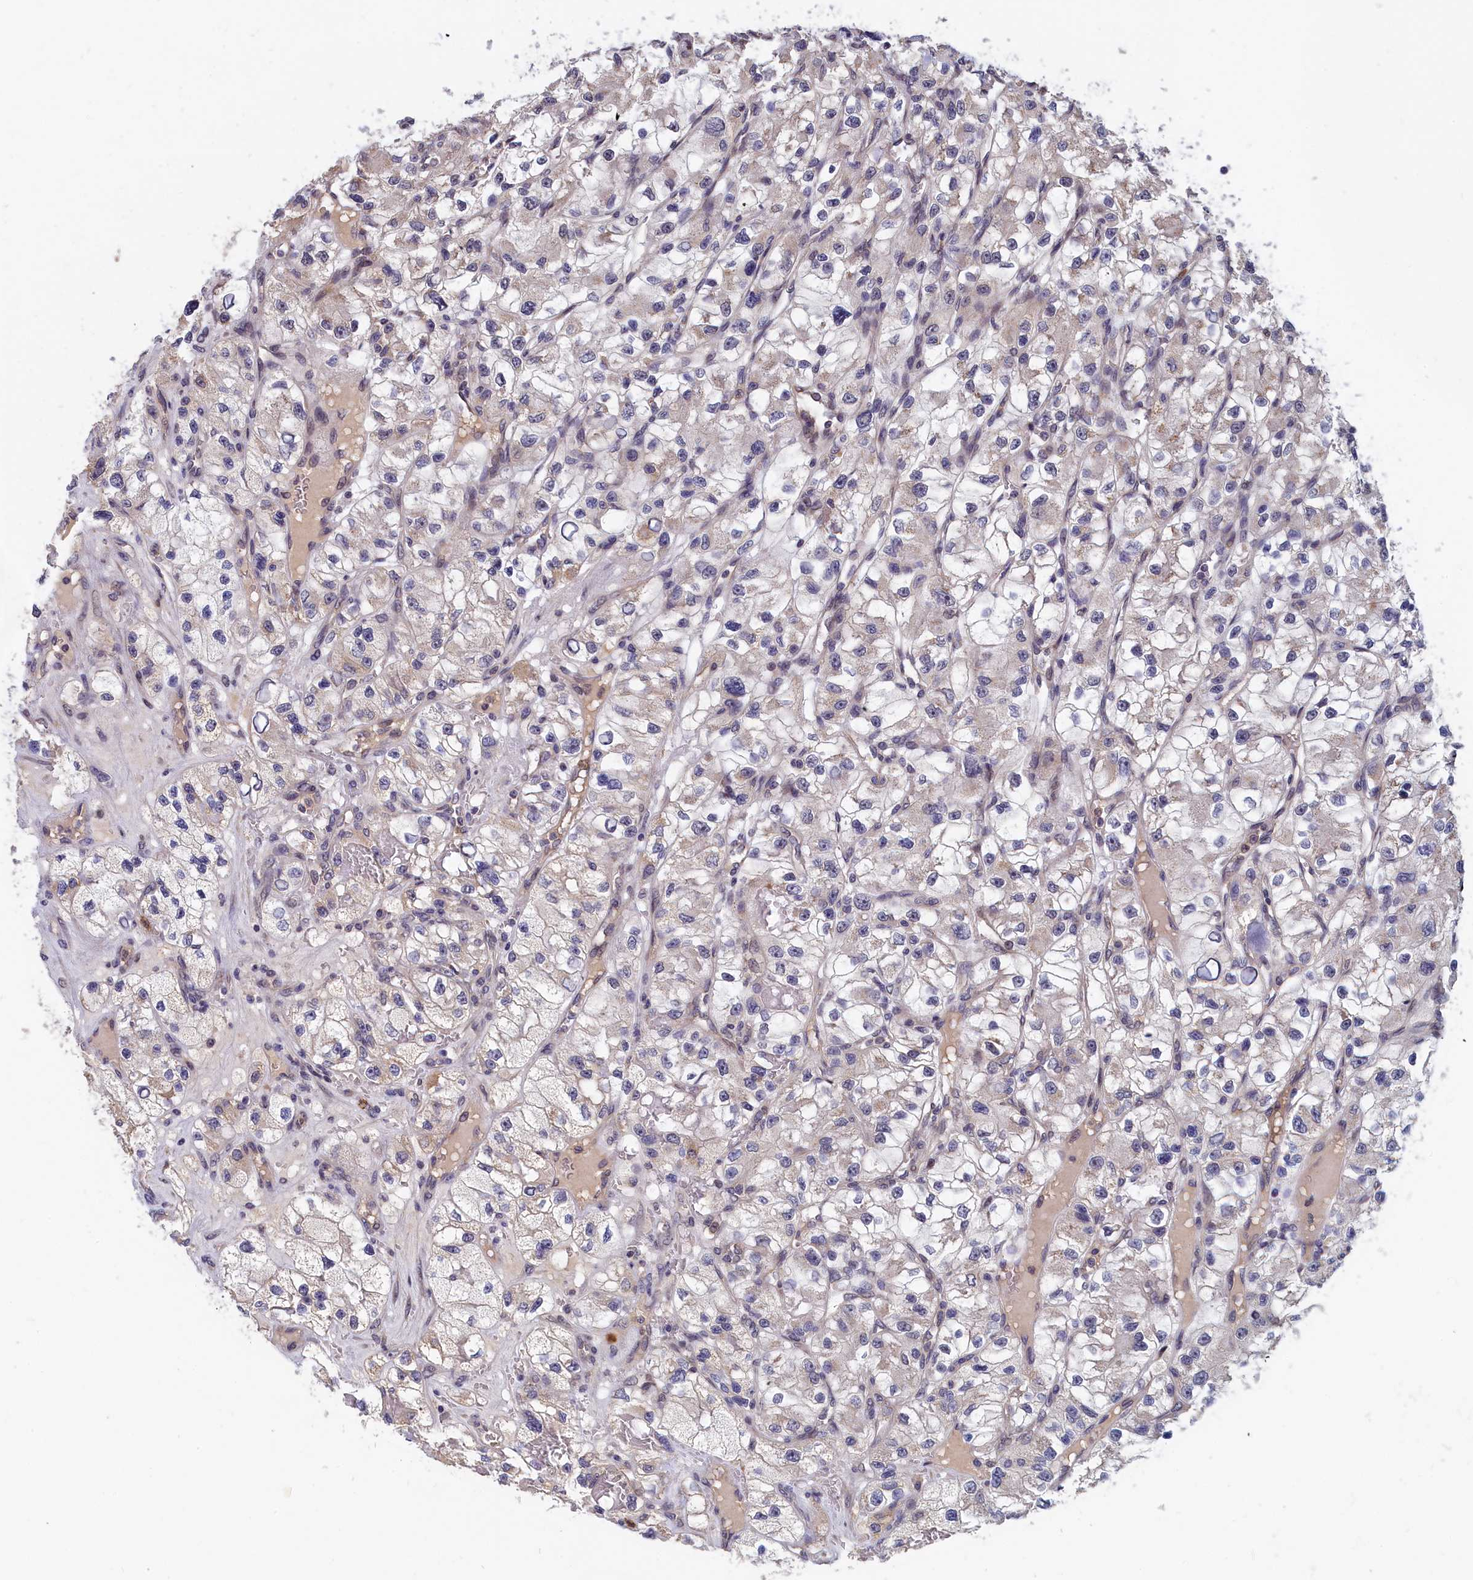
{"staining": {"intensity": "weak", "quantity": "<25%", "location": "cytoplasmic/membranous"}, "tissue": "renal cancer", "cell_type": "Tumor cells", "image_type": "cancer", "snomed": [{"axis": "morphology", "description": "Adenocarcinoma, NOS"}, {"axis": "topography", "description": "Kidney"}], "caption": "Tumor cells show no significant protein staining in renal cancer. (DAB (3,3'-diaminobenzidine) immunohistochemistry (IHC) visualized using brightfield microscopy, high magnification).", "gene": "EPB41L4B", "patient": {"sex": "female", "age": 57}}